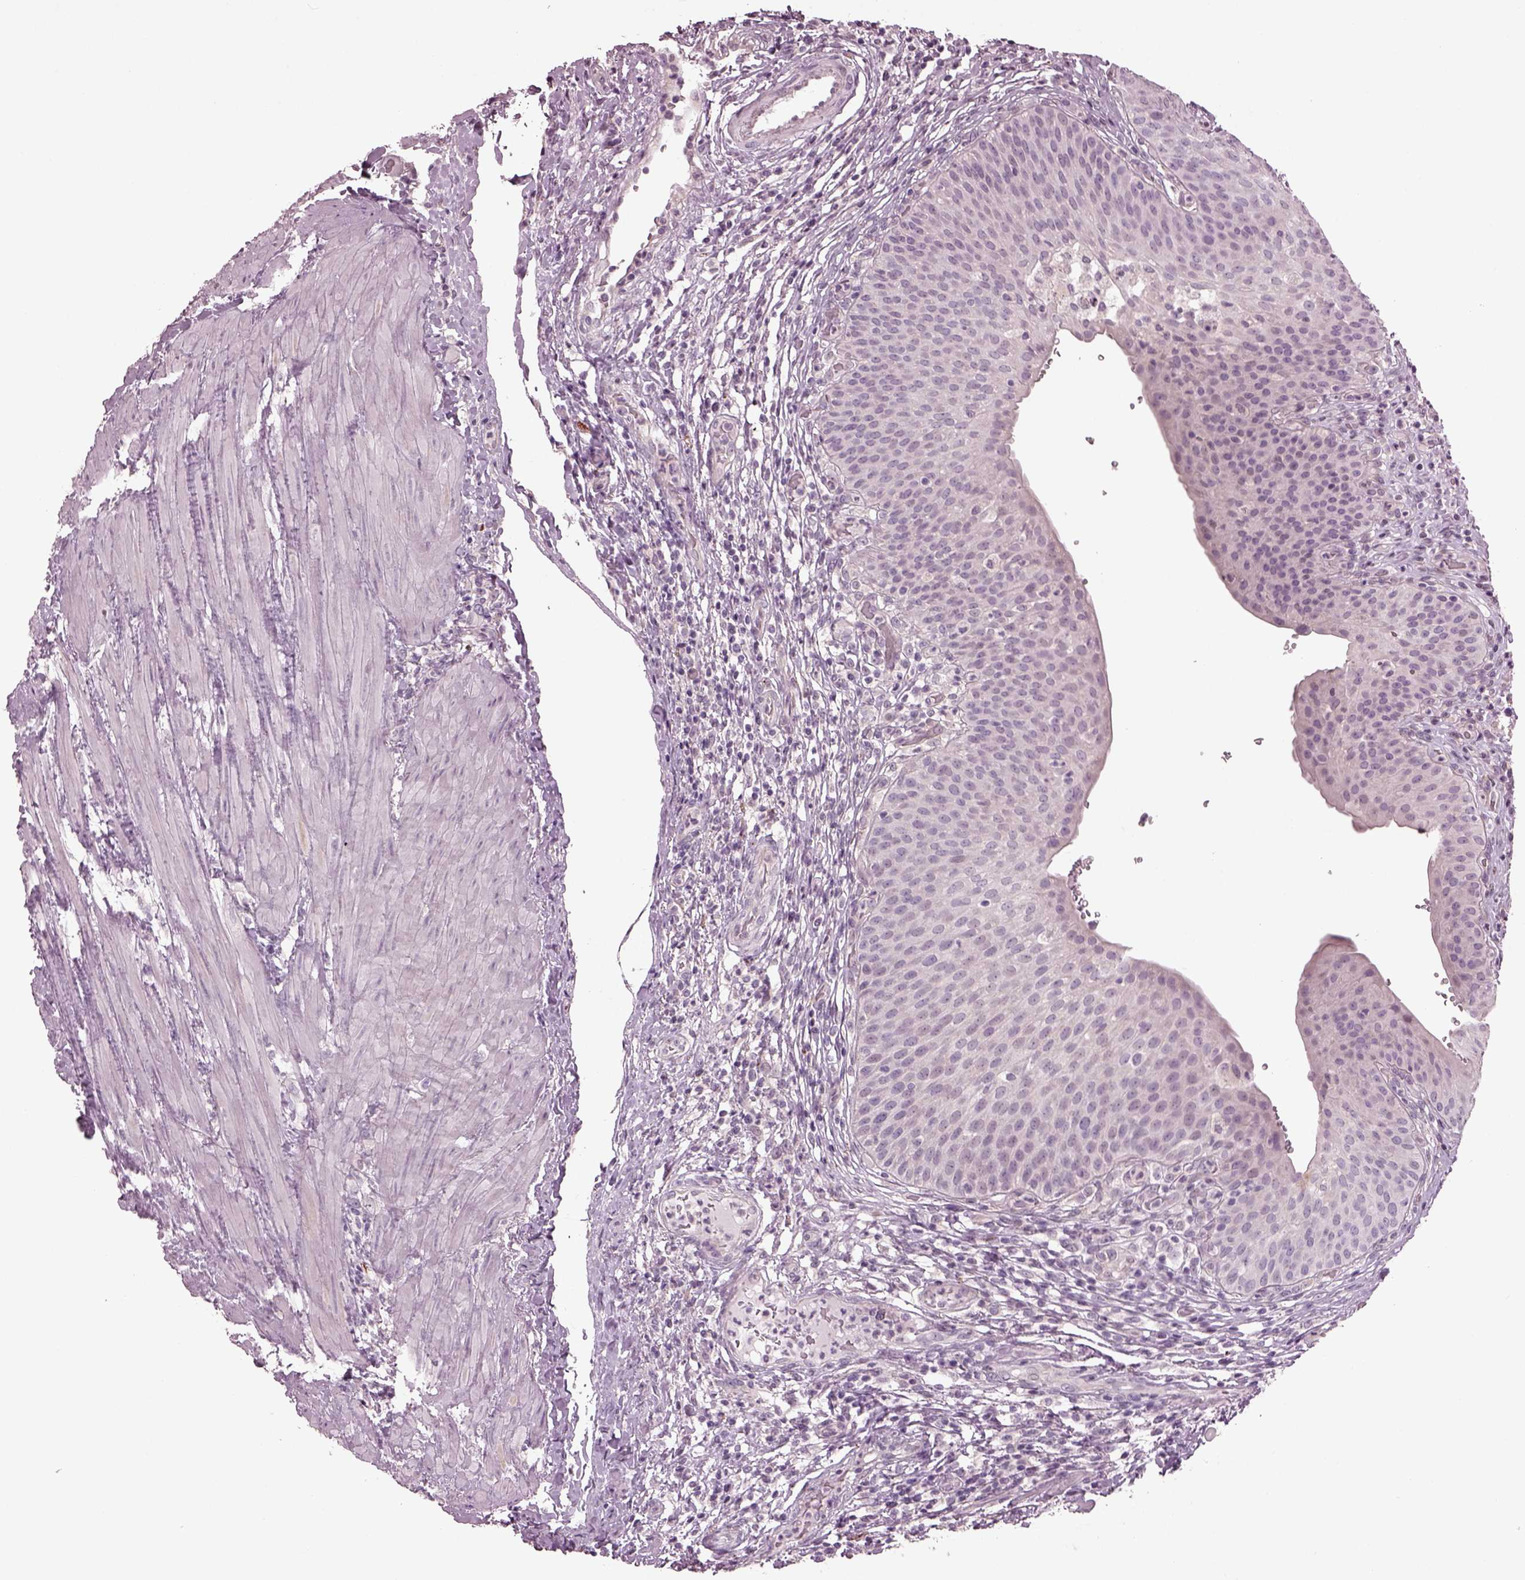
{"staining": {"intensity": "negative", "quantity": "none", "location": "none"}, "tissue": "urinary bladder", "cell_type": "Urothelial cells", "image_type": "normal", "snomed": [{"axis": "morphology", "description": "Normal tissue, NOS"}, {"axis": "topography", "description": "Urinary bladder"}], "caption": "IHC photomicrograph of unremarkable urinary bladder stained for a protein (brown), which shows no staining in urothelial cells.", "gene": "GAL", "patient": {"sex": "male", "age": 66}}